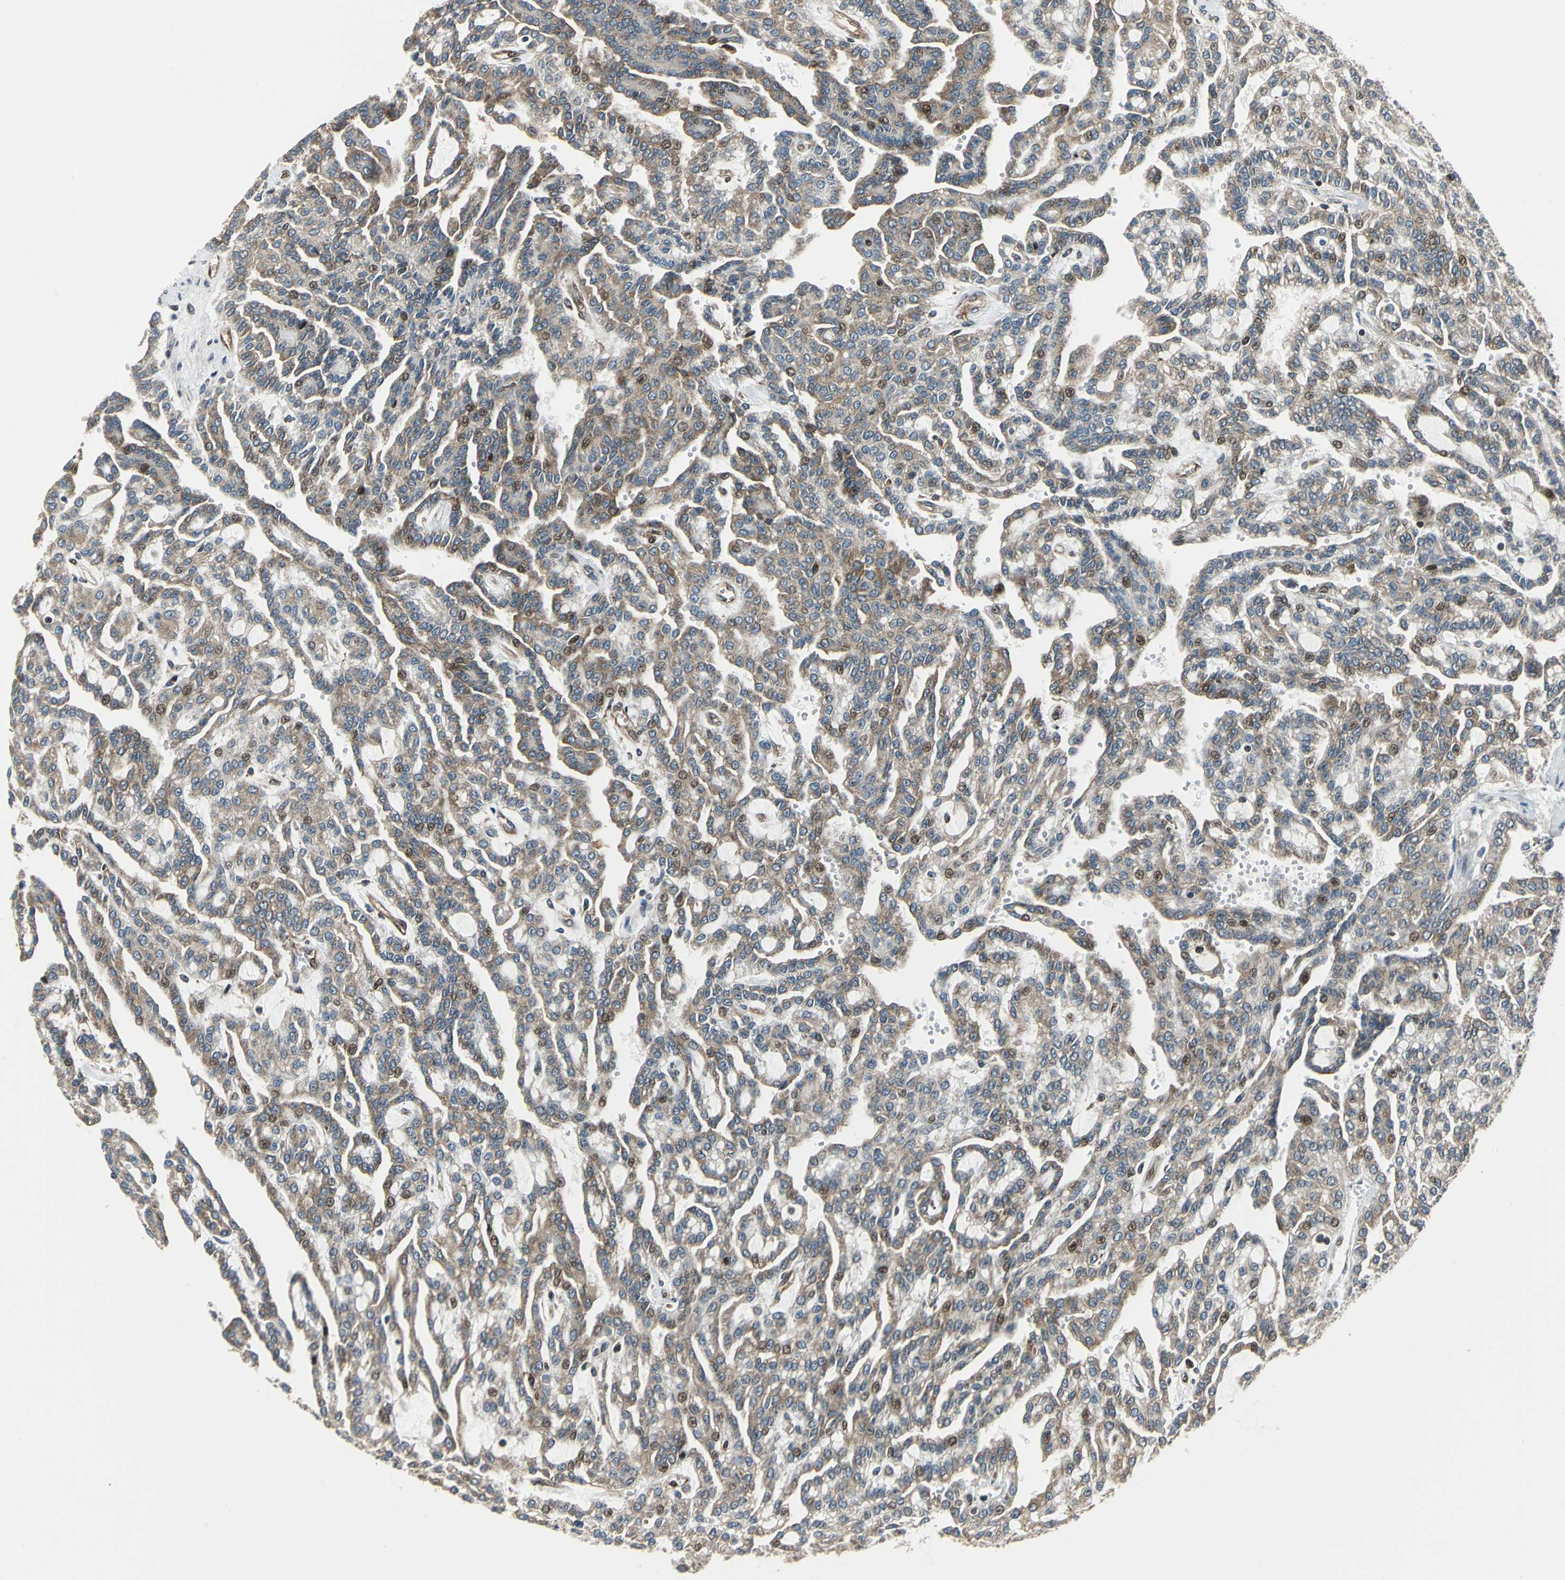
{"staining": {"intensity": "moderate", "quantity": "25%-75%", "location": "cytoplasmic/membranous,nuclear"}, "tissue": "renal cancer", "cell_type": "Tumor cells", "image_type": "cancer", "snomed": [{"axis": "morphology", "description": "Adenocarcinoma, NOS"}, {"axis": "topography", "description": "Kidney"}], "caption": "The histopathology image displays staining of renal cancer, revealing moderate cytoplasmic/membranous and nuclear protein staining (brown color) within tumor cells.", "gene": "AATF", "patient": {"sex": "male", "age": 63}}